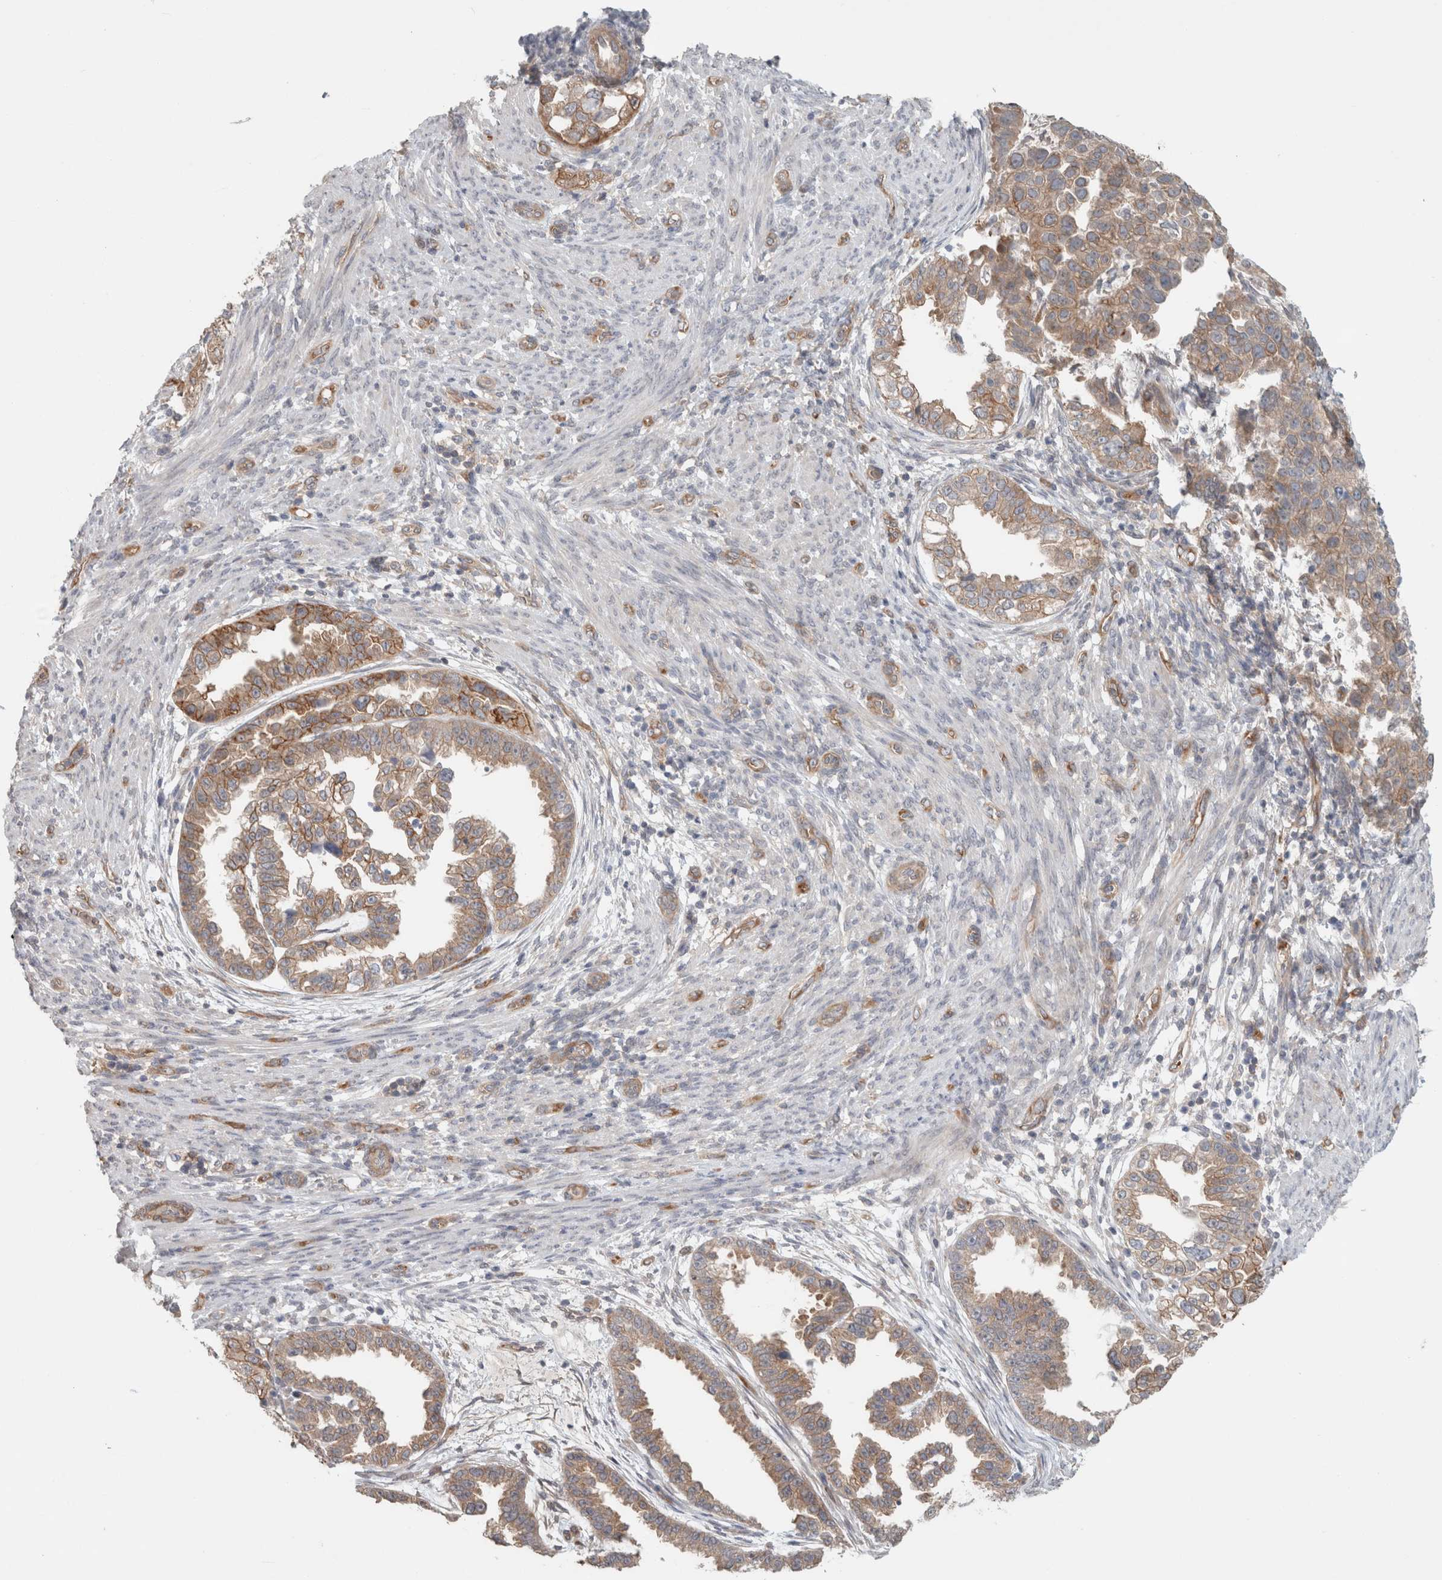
{"staining": {"intensity": "moderate", "quantity": ">75%", "location": "cytoplasmic/membranous"}, "tissue": "endometrial cancer", "cell_type": "Tumor cells", "image_type": "cancer", "snomed": [{"axis": "morphology", "description": "Adenocarcinoma, NOS"}, {"axis": "topography", "description": "Endometrium"}], "caption": "Moderate cytoplasmic/membranous positivity for a protein is identified in approximately >75% of tumor cells of endometrial adenocarcinoma using immunohistochemistry.", "gene": "RASAL2", "patient": {"sex": "female", "age": 85}}